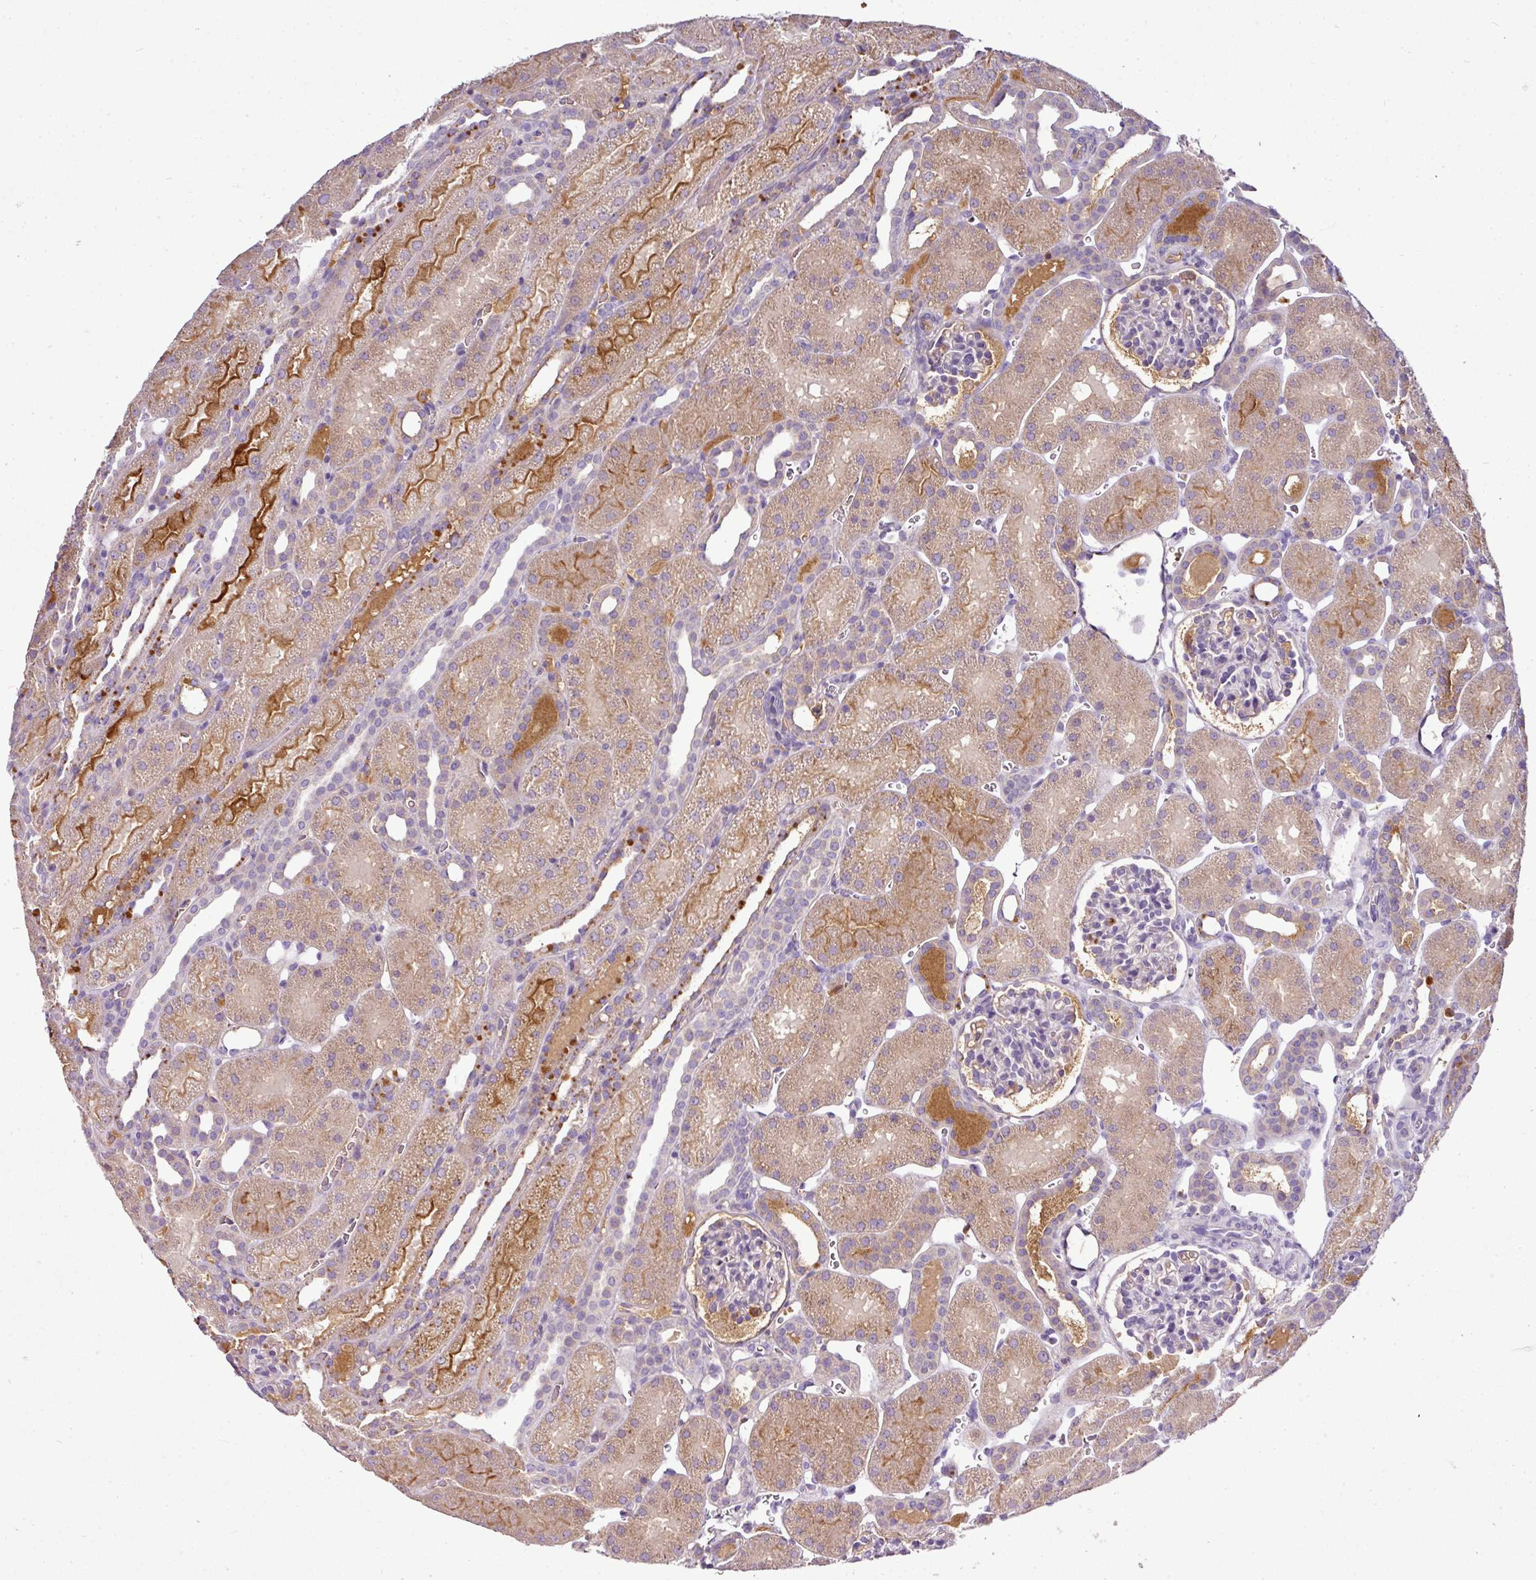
{"staining": {"intensity": "negative", "quantity": "none", "location": "none"}, "tissue": "kidney", "cell_type": "Cells in glomeruli", "image_type": "normal", "snomed": [{"axis": "morphology", "description": "Normal tissue, NOS"}, {"axis": "topography", "description": "Kidney"}], "caption": "DAB immunohistochemical staining of benign human kidney demonstrates no significant staining in cells in glomeruli.", "gene": "CAB39L", "patient": {"sex": "male", "age": 2}}